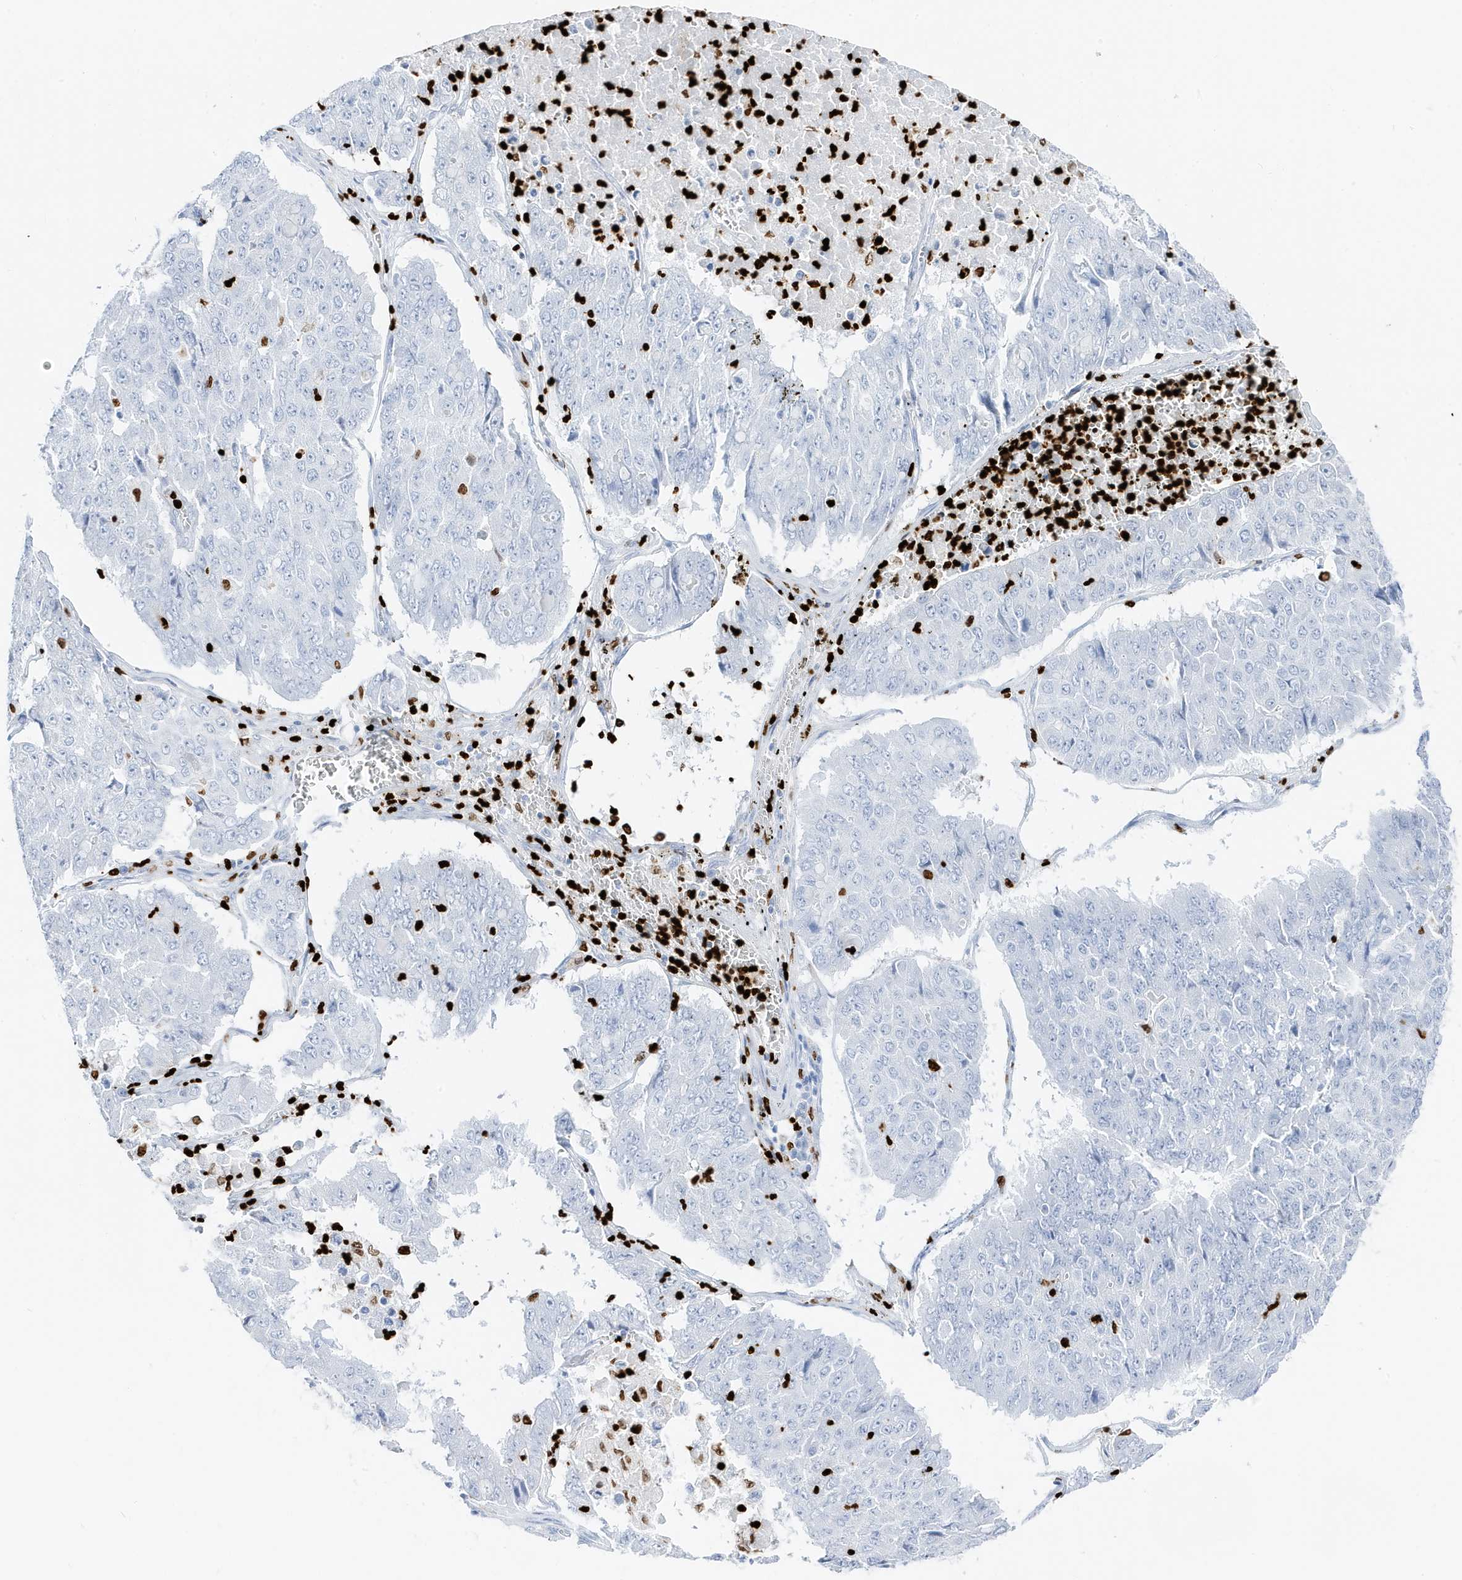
{"staining": {"intensity": "negative", "quantity": "none", "location": "none"}, "tissue": "pancreatic cancer", "cell_type": "Tumor cells", "image_type": "cancer", "snomed": [{"axis": "morphology", "description": "Adenocarcinoma, NOS"}, {"axis": "topography", "description": "Pancreas"}], "caption": "There is no significant expression in tumor cells of adenocarcinoma (pancreatic).", "gene": "MNDA", "patient": {"sex": "male", "age": 50}}